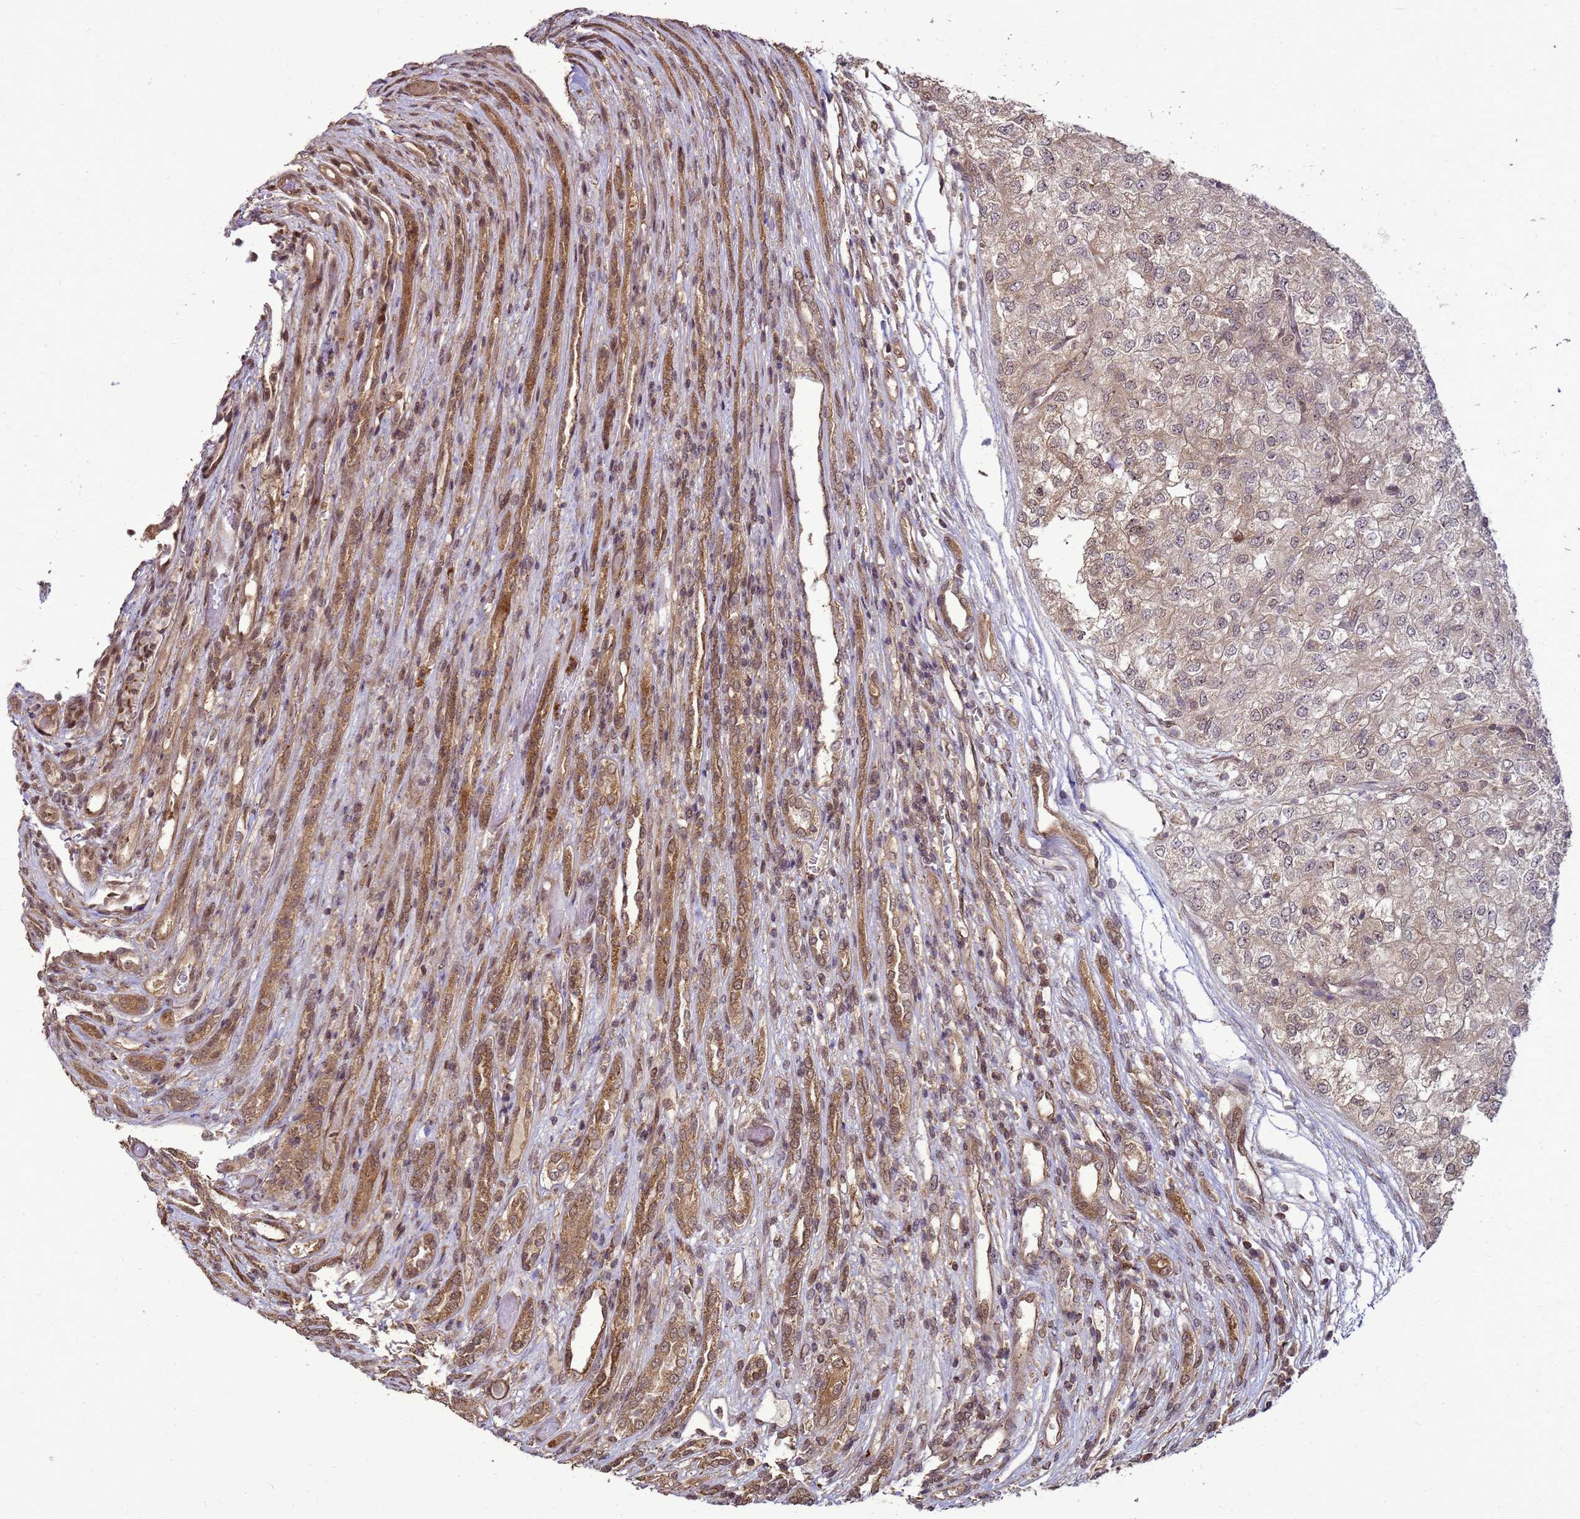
{"staining": {"intensity": "weak", "quantity": "25%-75%", "location": "cytoplasmic/membranous,nuclear"}, "tissue": "renal cancer", "cell_type": "Tumor cells", "image_type": "cancer", "snomed": [{"axis": "morphology", "description": "Adenocarcinoma, NOS"}, {"axis": "topography", "description": "Kidney"}], "caption": "A brown stain shows weak cytoplasmic/membranous and nuclear expression of a protein in renal adenocarcinoma tumor cells.", "gene": "CRBN", "patient": {"sex": "female", "age": 54}}